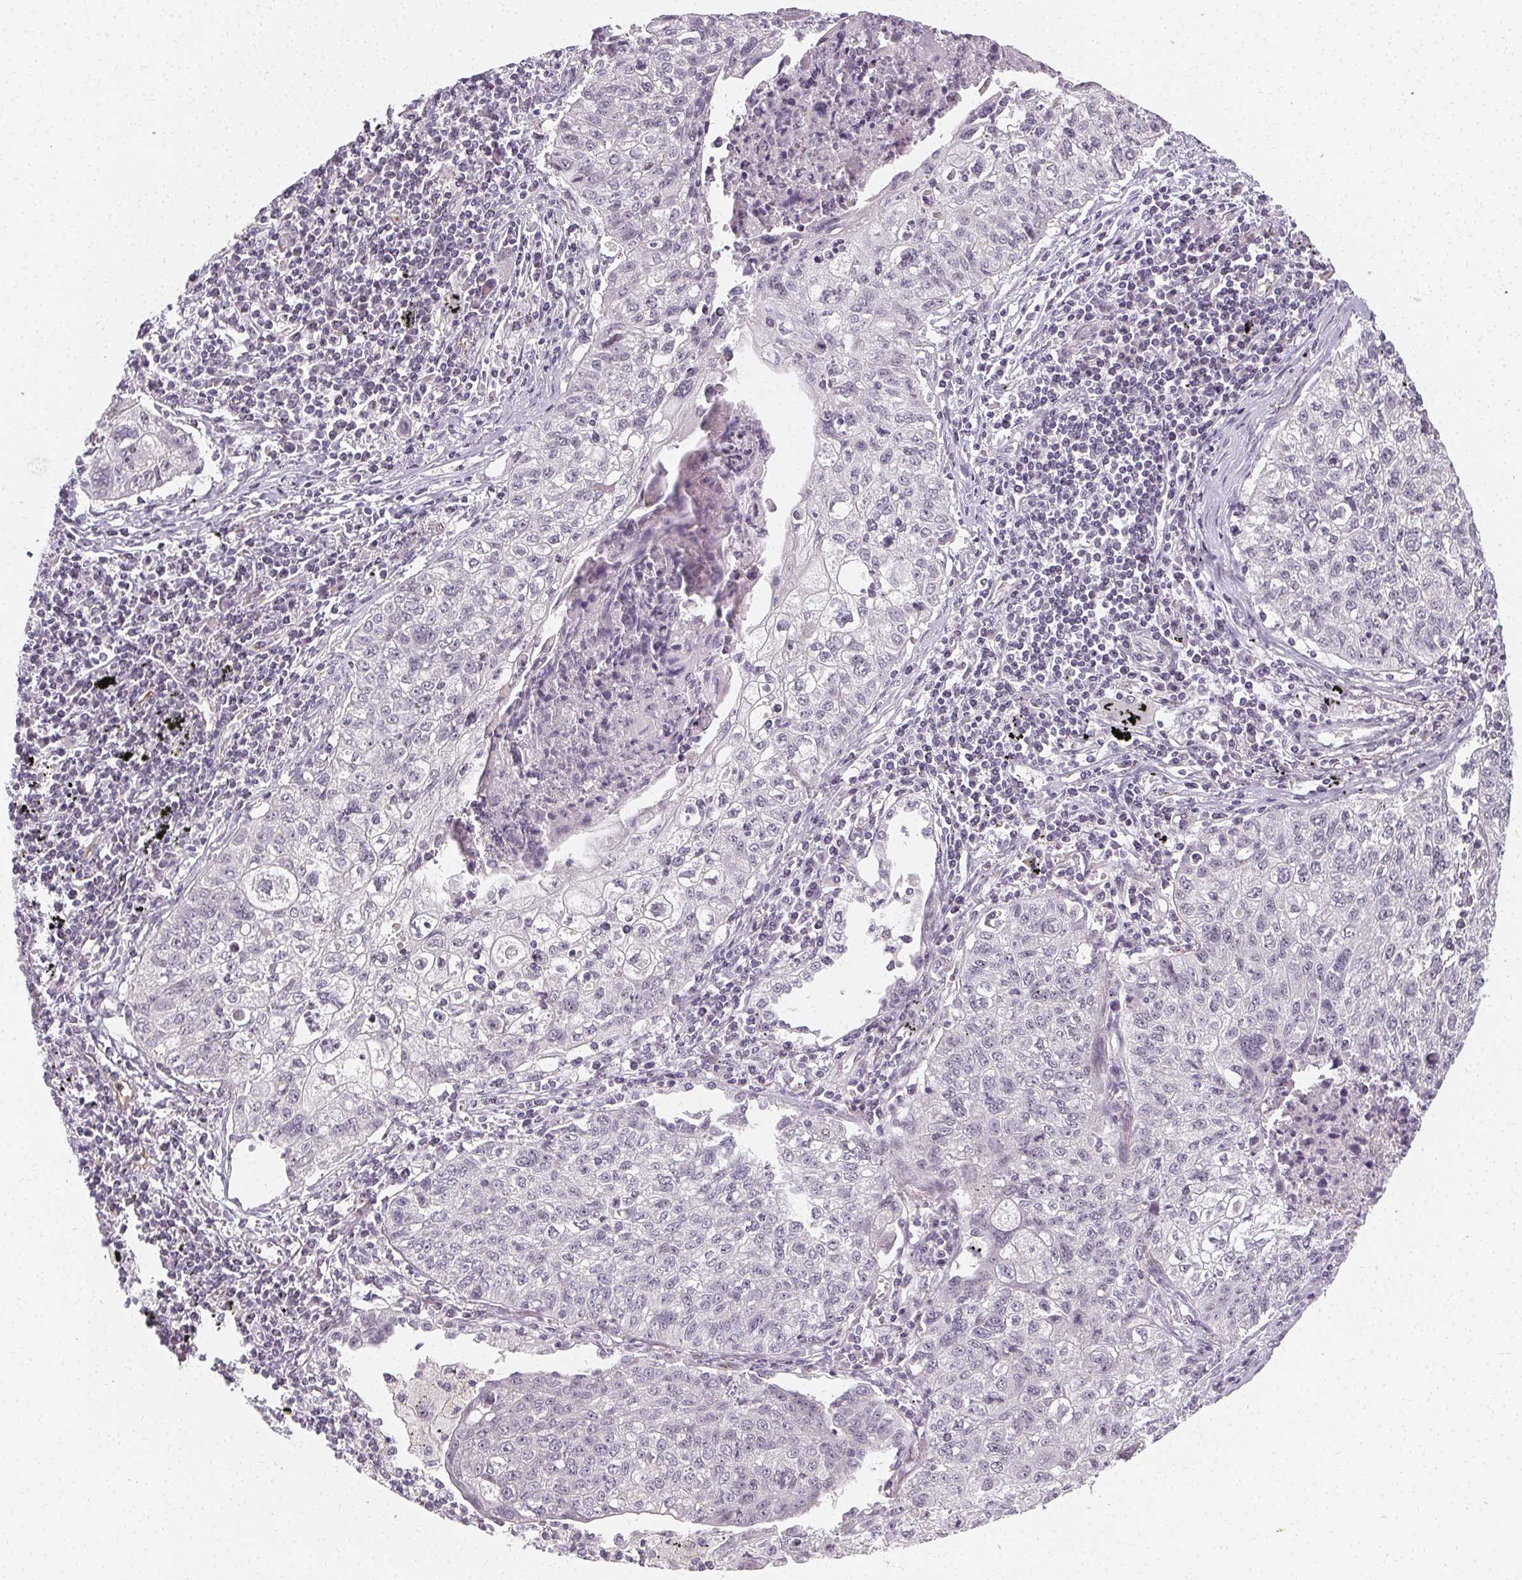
{"staining": {"intensity": "negative", "quantity": "none", "location": "none"}, "tissue": "lung cancer", "cell_type": "Tumor cells", "image_type": "cancer", "snomed": [{"axis": "morphology", "description": "Normal morphology"}, {"axis": "morphology", "description": "Aneuploidy"}, {"axis": "morphology", "description": "Squamous cell carcinoma, NOS"}, {"axis": "topography", "description": "Lymph node"}, {"axis": "topography", "description": "Lung"}], "caption": "Immunohistochemistry image of human lung cancer stained for a protein (brown), which demonstrates no expression in tumor cells.", "gene": "CLCNKB", "patient": {"sex": "female", "age": 76}}